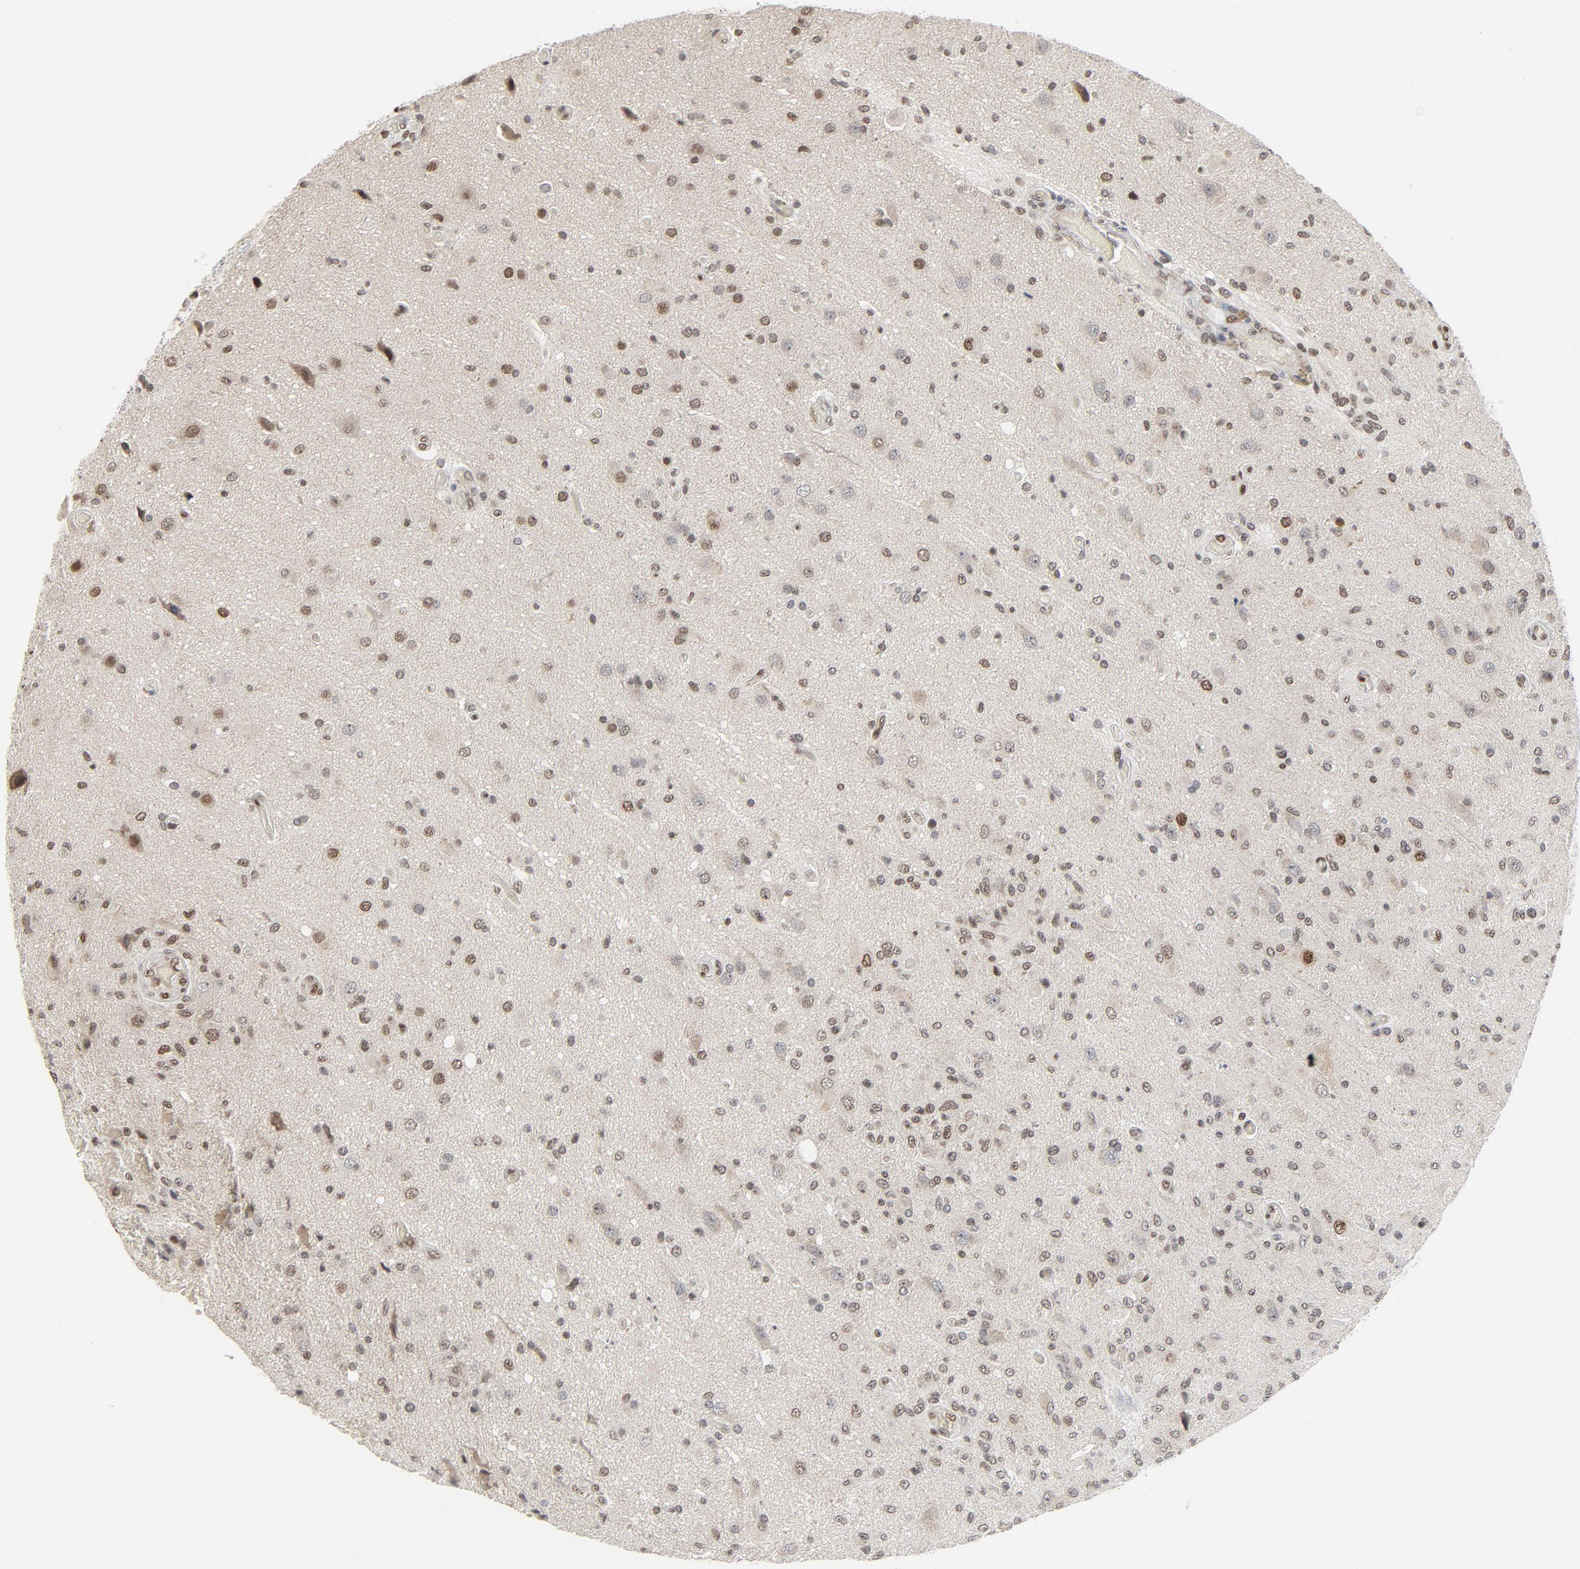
{"staining": {"intensity": "weak", "quantity": "25%-75%", "location": "nuclear"}, "tissue": "glioma", "cell_type": "Tumor cells", "image_type": "cancer", "snomed": [{"axis": "morphology", "description": "Normal tissue, NOS"}, {"axis": "morphology", "description": "Glioma, malignant, High grade"}, {"axis": "topography", "description": "Cerebral cortex"}], "caption": "Immunohistochemistry of glioma exhibits low levels of weak nuclear expression in approximately 25%-75% of tumor cells.", "gene": "CUX1", "patient": {"sex": "male", "age": 77}}